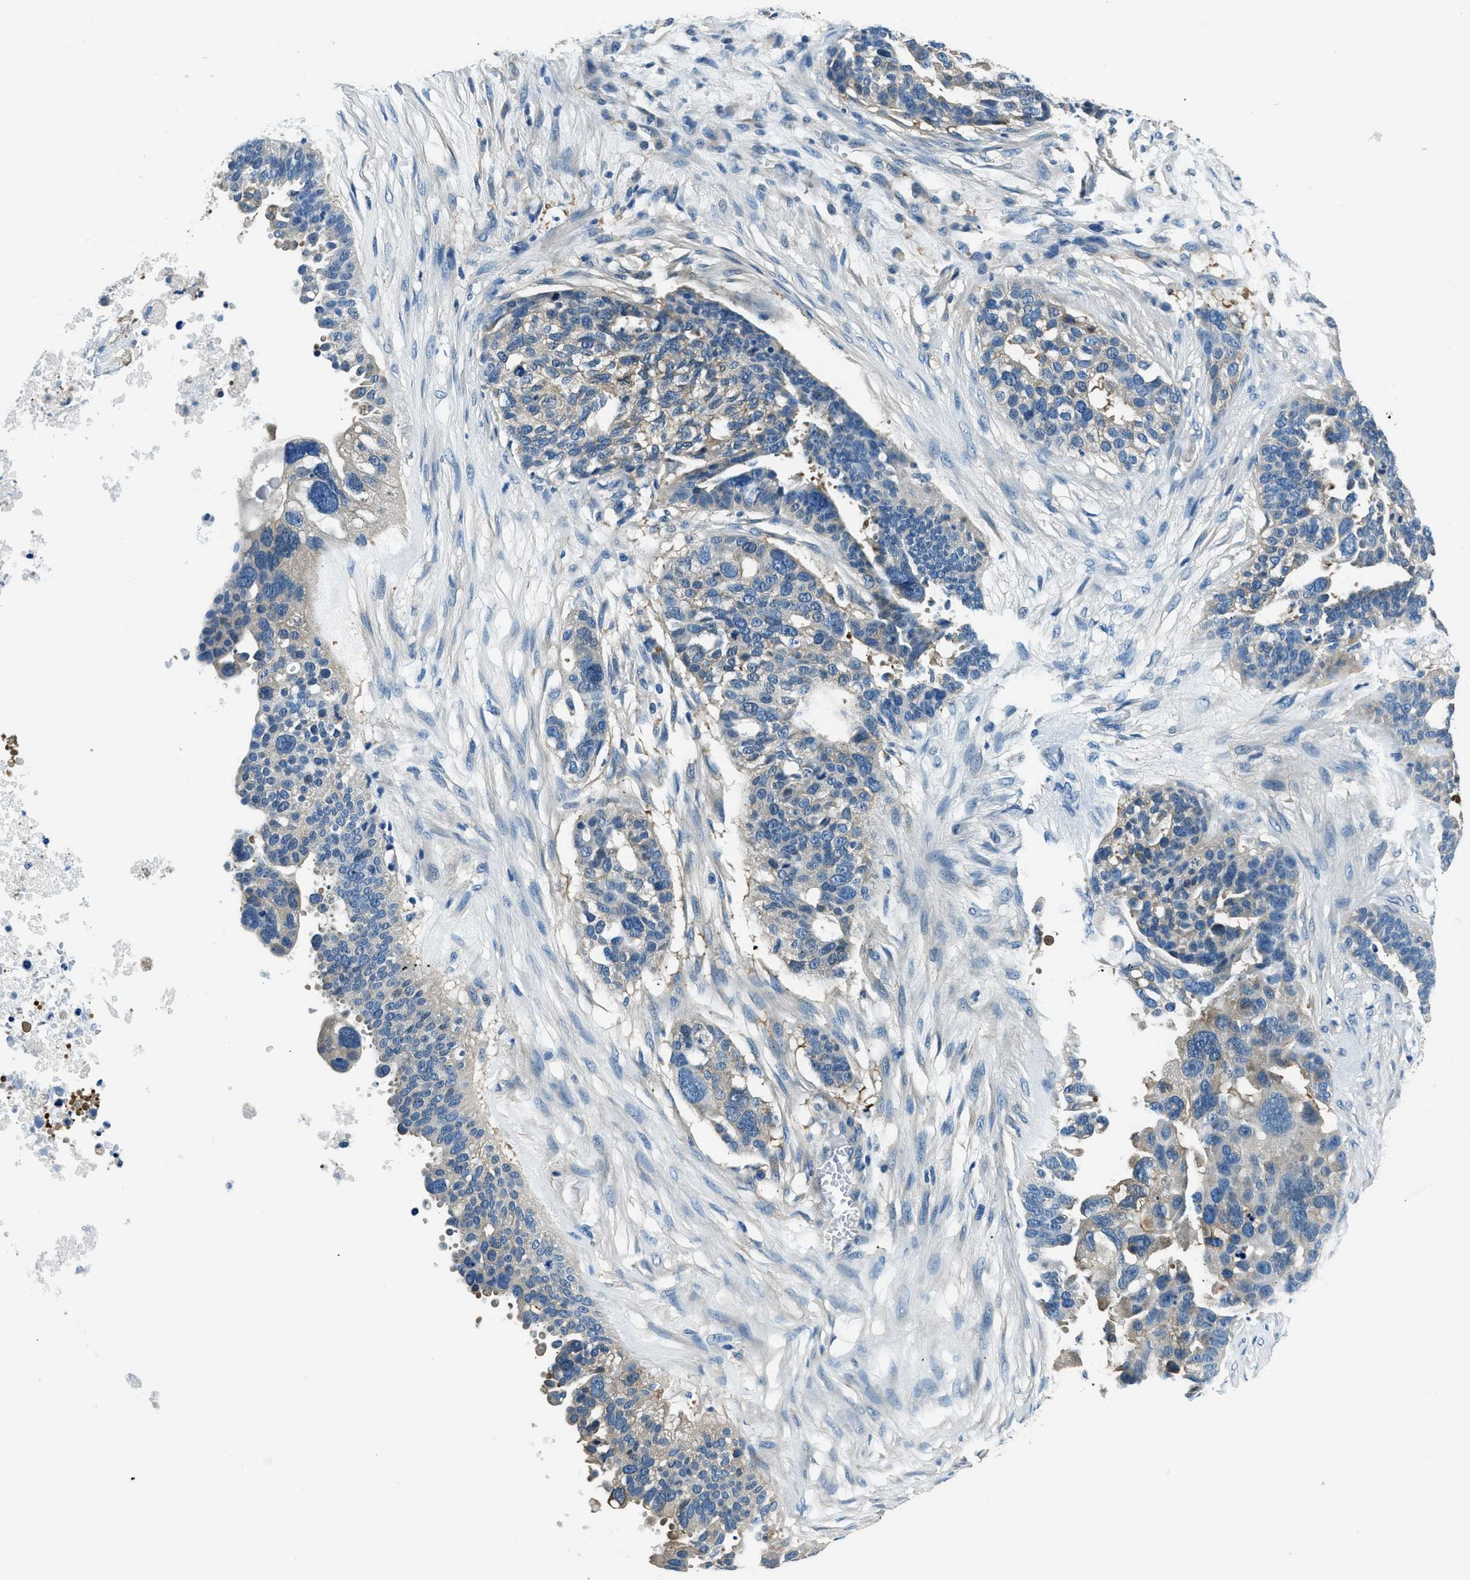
{"staining": {"intensity": "moderate", "quantity": "25%-75%", "location": "cytoplasmic/membranous"}, "tissue": "ovarian cancer", "cell_type": "Tumor cells", "image_type": "cancer", "snomed": [{"axis": "morphology", "description": "Cystadenocarcinoma, serous, NOS"}, {"axis": "topography", "description": "Ovary"}], "caption": "Tumor cells reveal medium levels of moderate cytoplasmic/membranous positivity in approximately 25%-75% of cells in ovarian cancer.", "gene": "TWF1", "patient": {"sex": "female", "age": 59}}